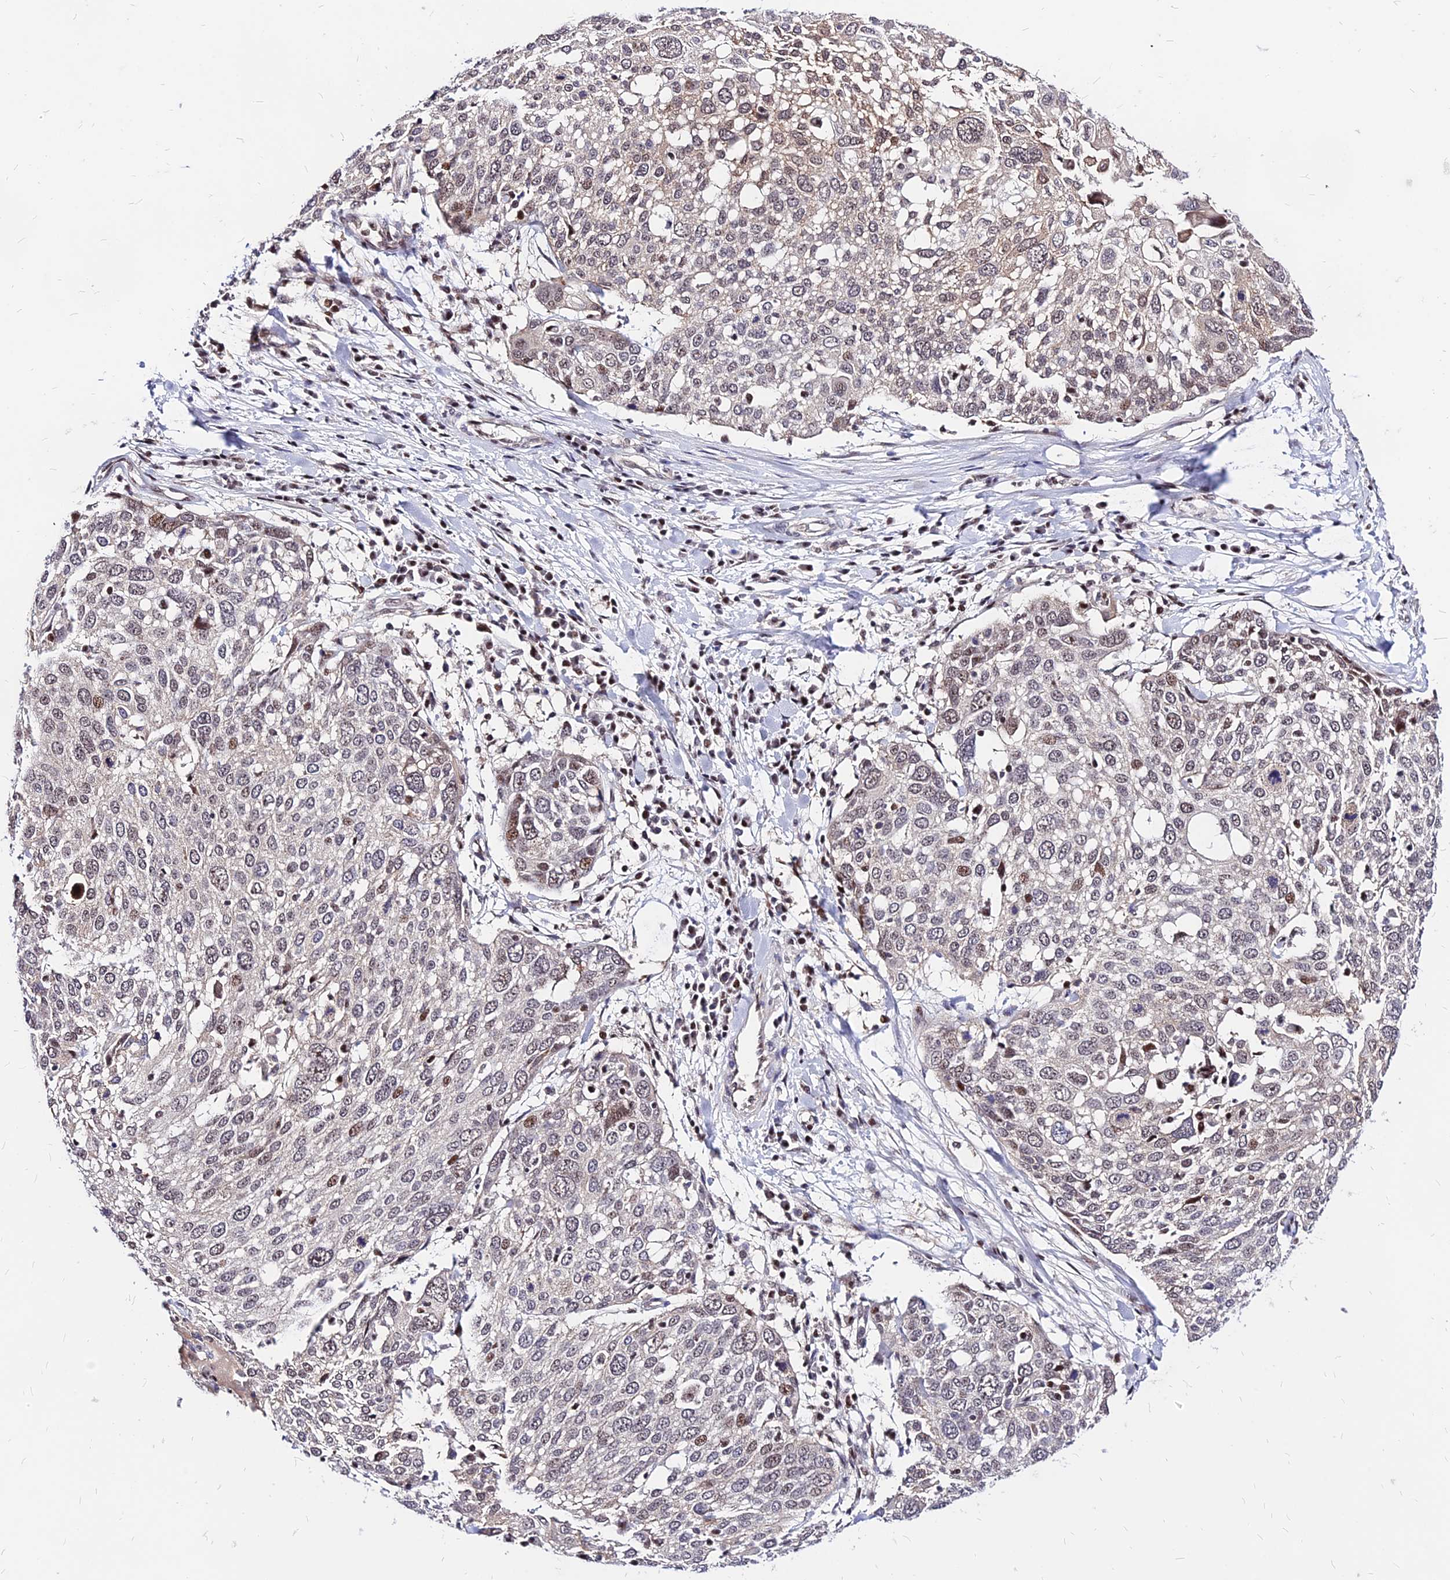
{"staining": {"intensity": "moderate", "quantity": "<25%", "location": "nuclear"}, "tissue": "lung cancer", "cell_type": "Tumor cells", "image_type": "cancer", "snomed": [{"axis": "morphology", "description": "Squamous cell carcinoma, NOS"}, {"axis": "topography", "description": "Lung"}], "caption": "A micrograph of lung cancer stained for a protein exhibits moderate nuclear brown staining in tumor cells.", "gene": "DDX55", "patient": {"sex": "male", "age": 65}}